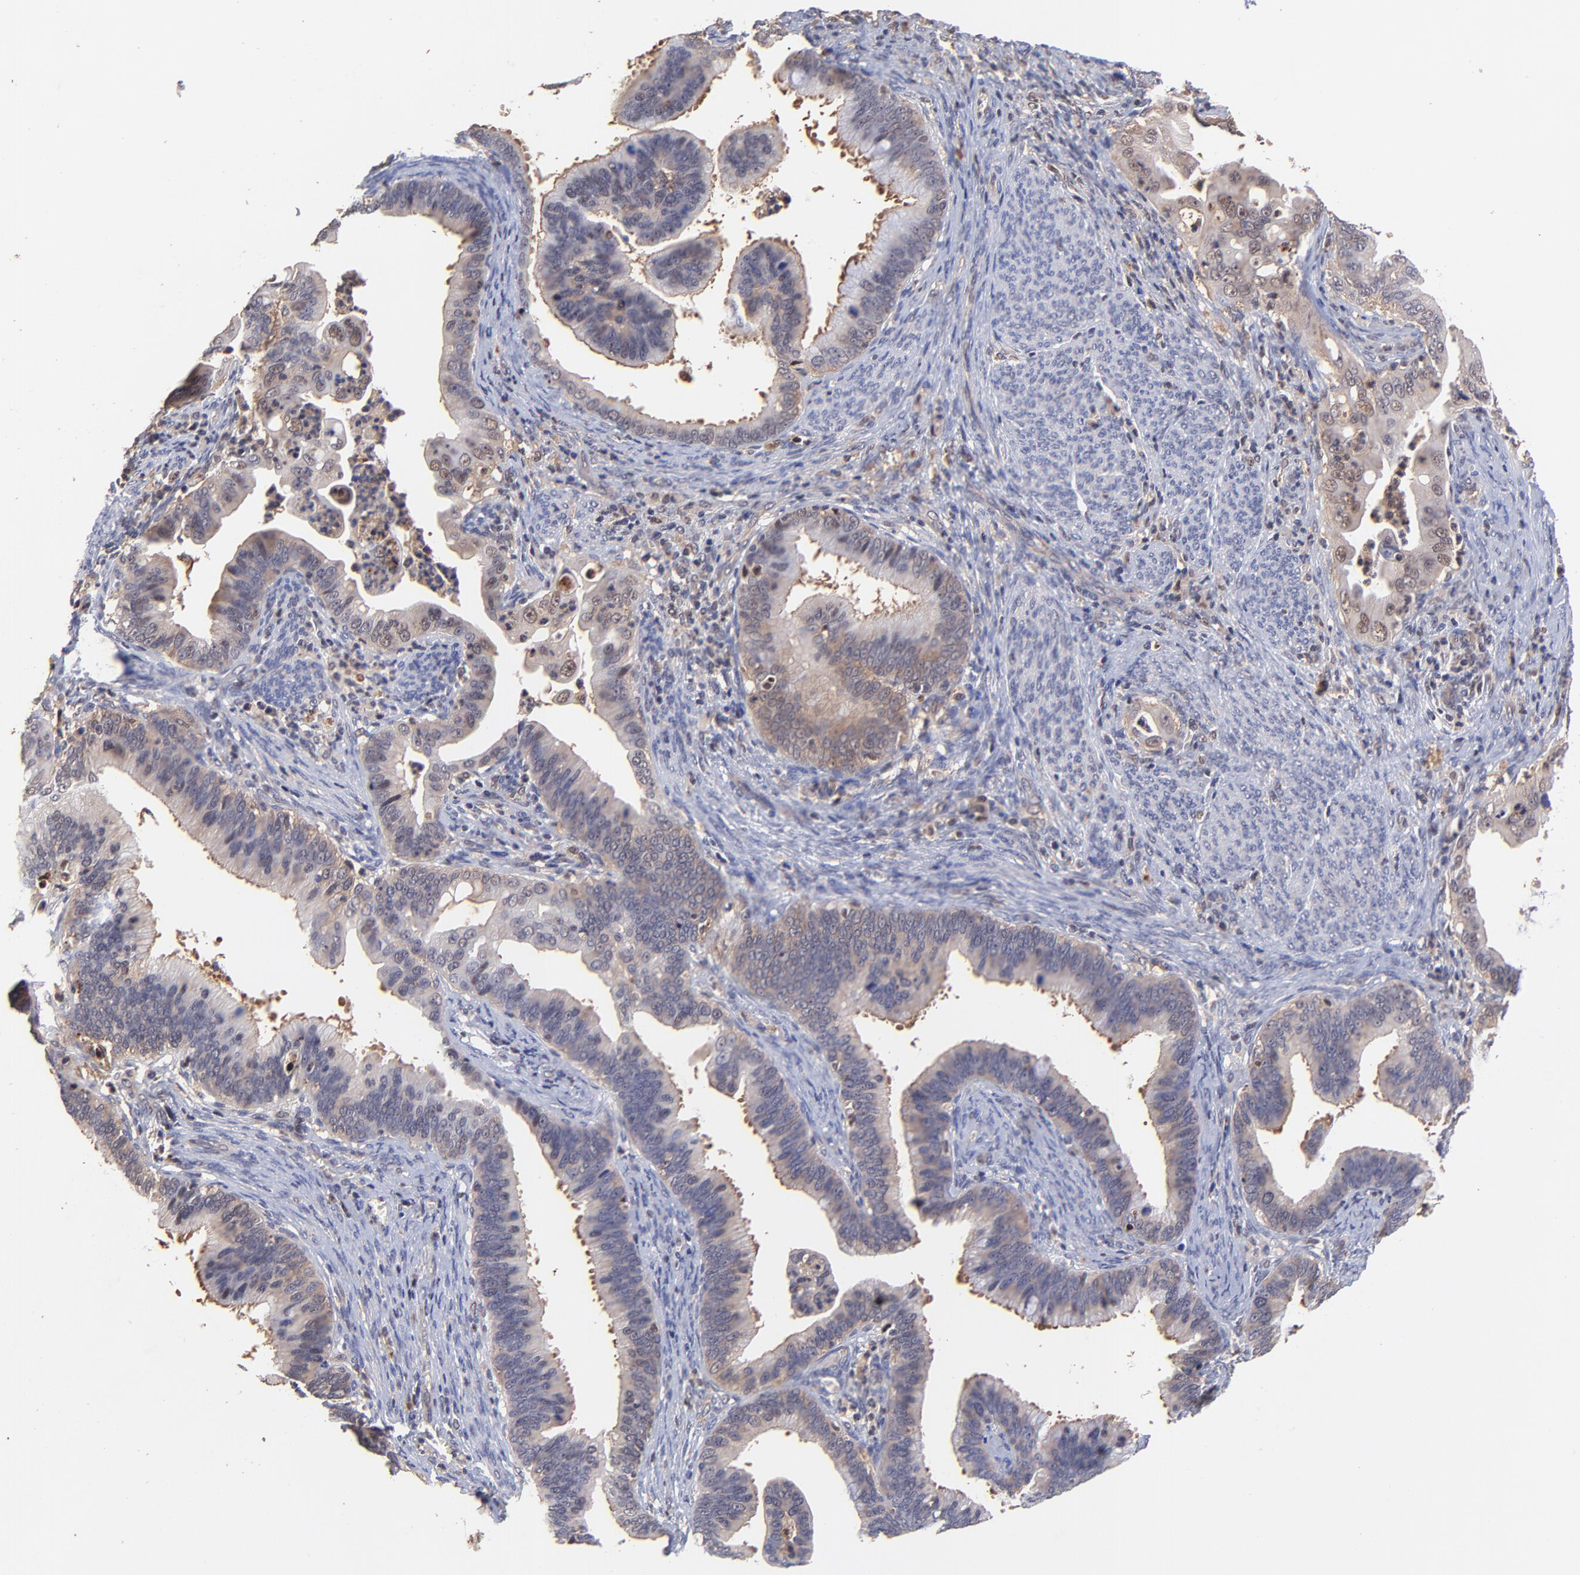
{"staining": {"intensity": "weak", "quantity": ">75%", "location": "cytoplasmic/membranous"}, "tissue": "cervical cancer", "cell_type": "Tumor cells", "image_type": "cancer", "snomed": [{"axis": "morphology", "description": "Adenocarcinoma, NOS"}, {"axis": "topography", "description": "Cervix"}], "caption": "Brown immunohistochemical staining in human cervical cancer demonstrates weak cytoplasmic/membranous staining in approximately >75% of tumor cells. The protein of interest is stained brown, and the nuclei are stained in blue (DAB (3,3'-diaminobenzidine) IHC with brightfield microscopy, high magnification).", "gene": "PSMA6", "patient": {"sex": "female", "age": 47}}